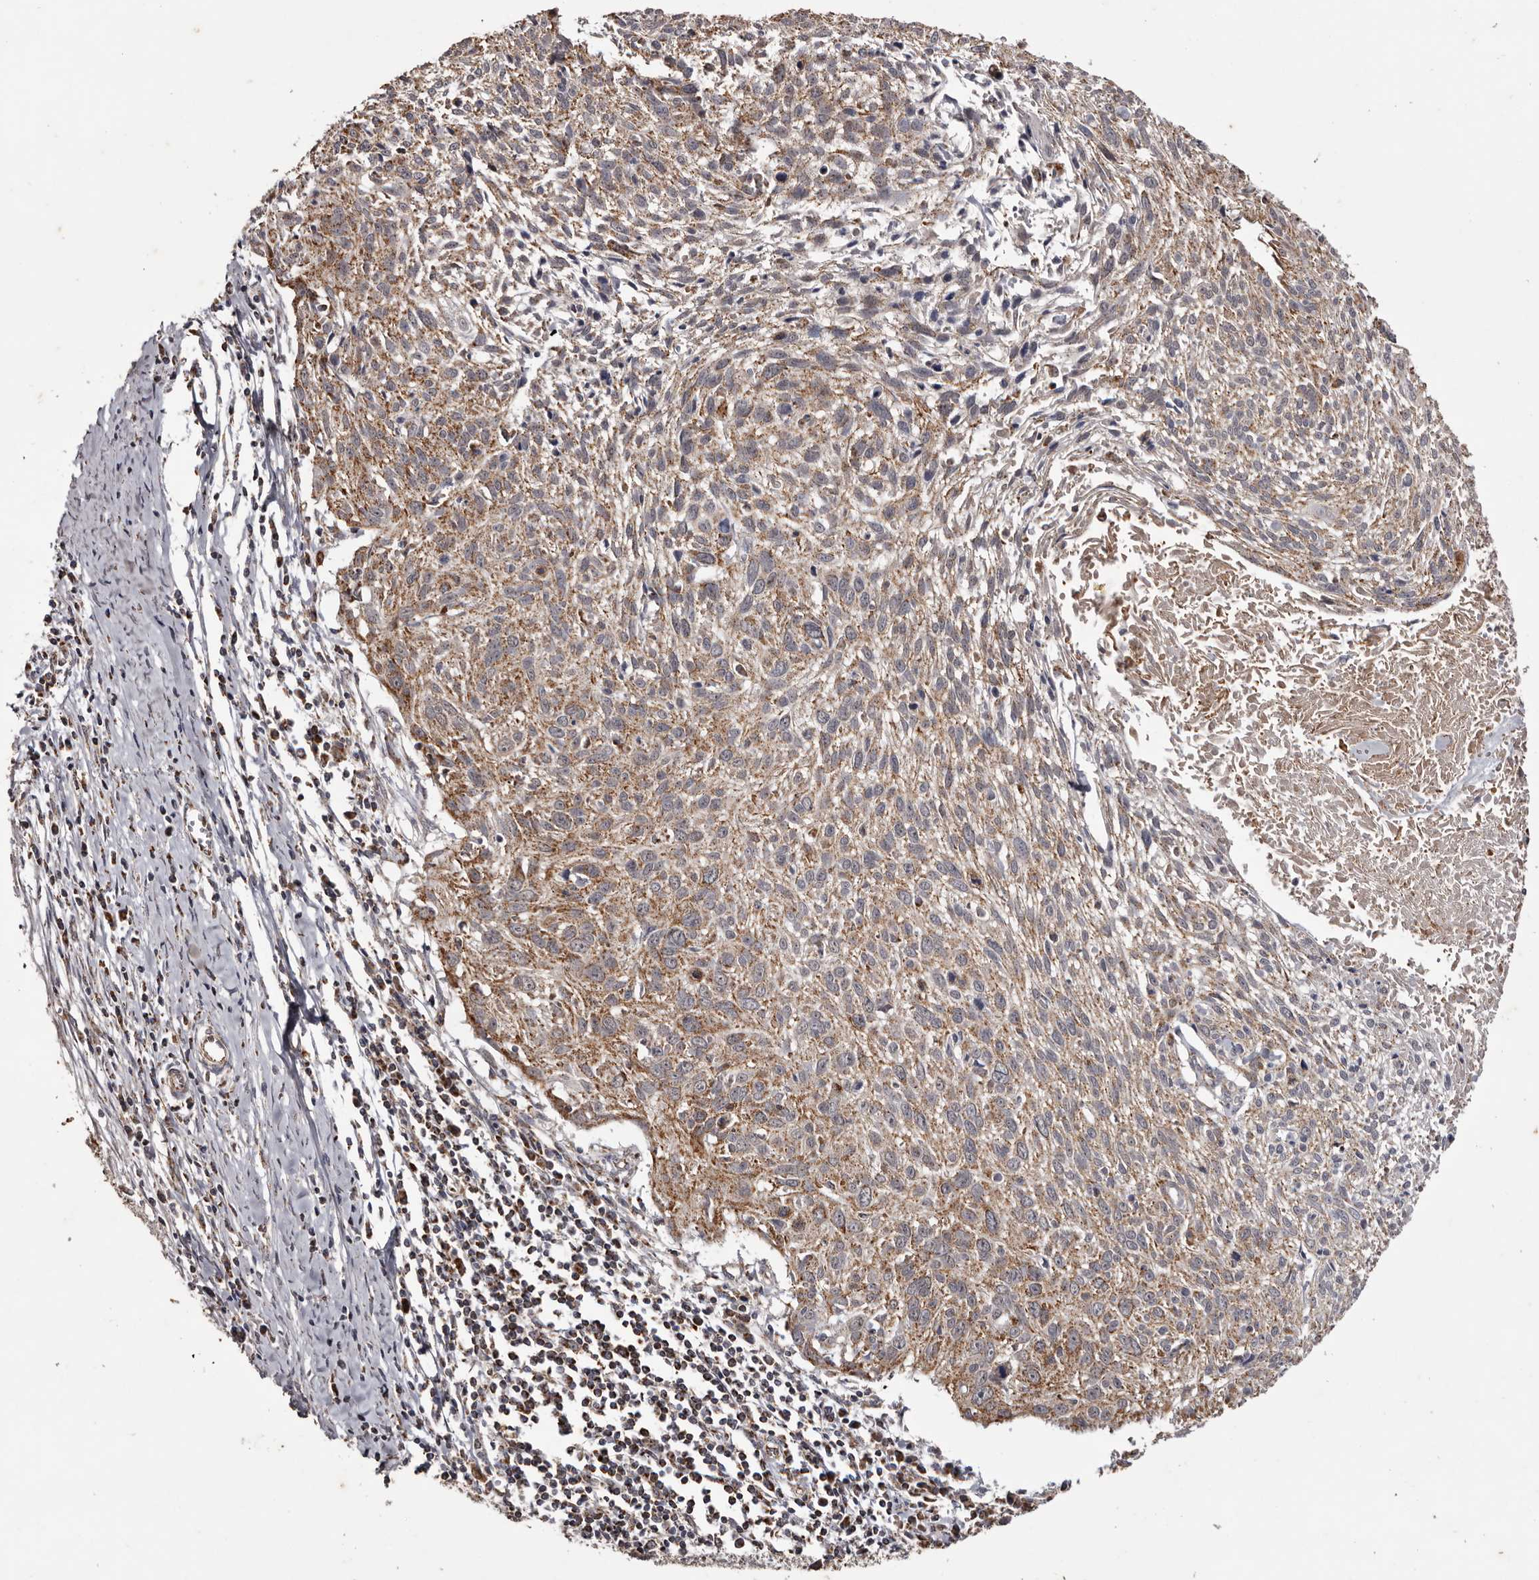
{"staining": {"intensity": "moderate", "quantity": ">75%", "location": "cytoplasmic/membranous"}, "tissue": "cervical cancer", "cell_type": "Tumor cells", "image_type": "cancer", "snomed": [{"axis": "morphology", "description": "Squamous cell carcinoma, NOS"}, {"axis": "topography", "description": "Cervix"}], "caption": "Immunohistochemistry (IHC) of human cervical squamous cell carcinoma shows medium levels of moderate cytoplasmic/membranous staining in approximately >75% of tumor cells.", "gene": "CPLANE2", "patient": {"sex": "female", "age": 51}}